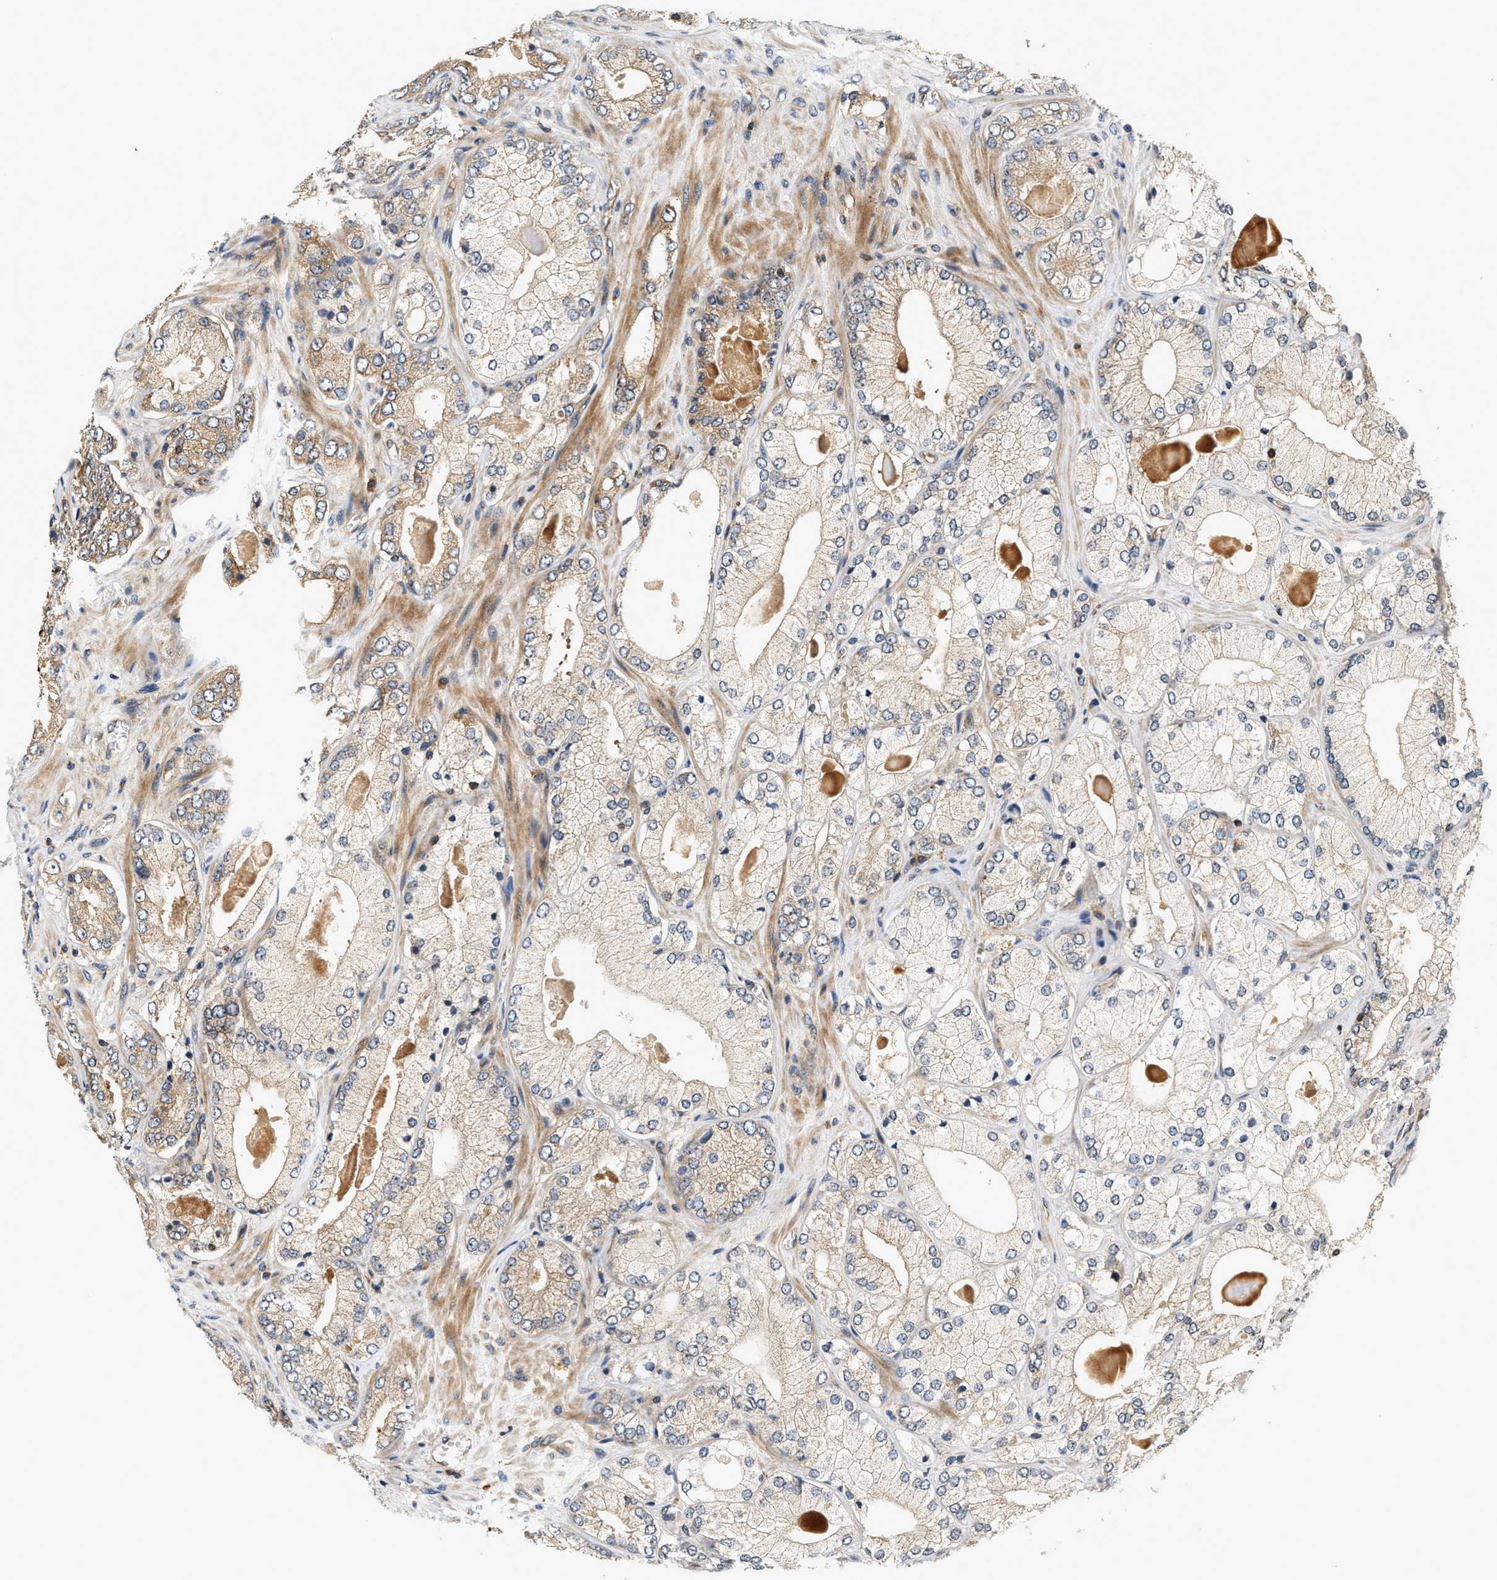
{"staining": {"intensity": "weak", "quantity": "25%-75%", "location": "cytoplasmic/membranous"}, "tissue": "prostate cancer", "cell_type": "Tumor cells", "image_type": "cancer", "snomed": [{"axis": "morphology", "description": "Adenocarcinoma, Low grade"}, {"axis": "topography", "description": "Prostate"}], "caption": "DAB immunohistochemical staining of human adenocarcinoma (low-grade) (prostate) displays weak cytoplasmic/membranous protein expression in about 25%-75% of tumor cells. The staining was performed using DAB (3,3'-diaminobenzidine) to visualize the protein expression in brown, while the nuclei were stained in blue with hematoxylin (Magnification: 20x).", "gene": "SAMD9", "patient": {"sex": "male", "age": 65}}